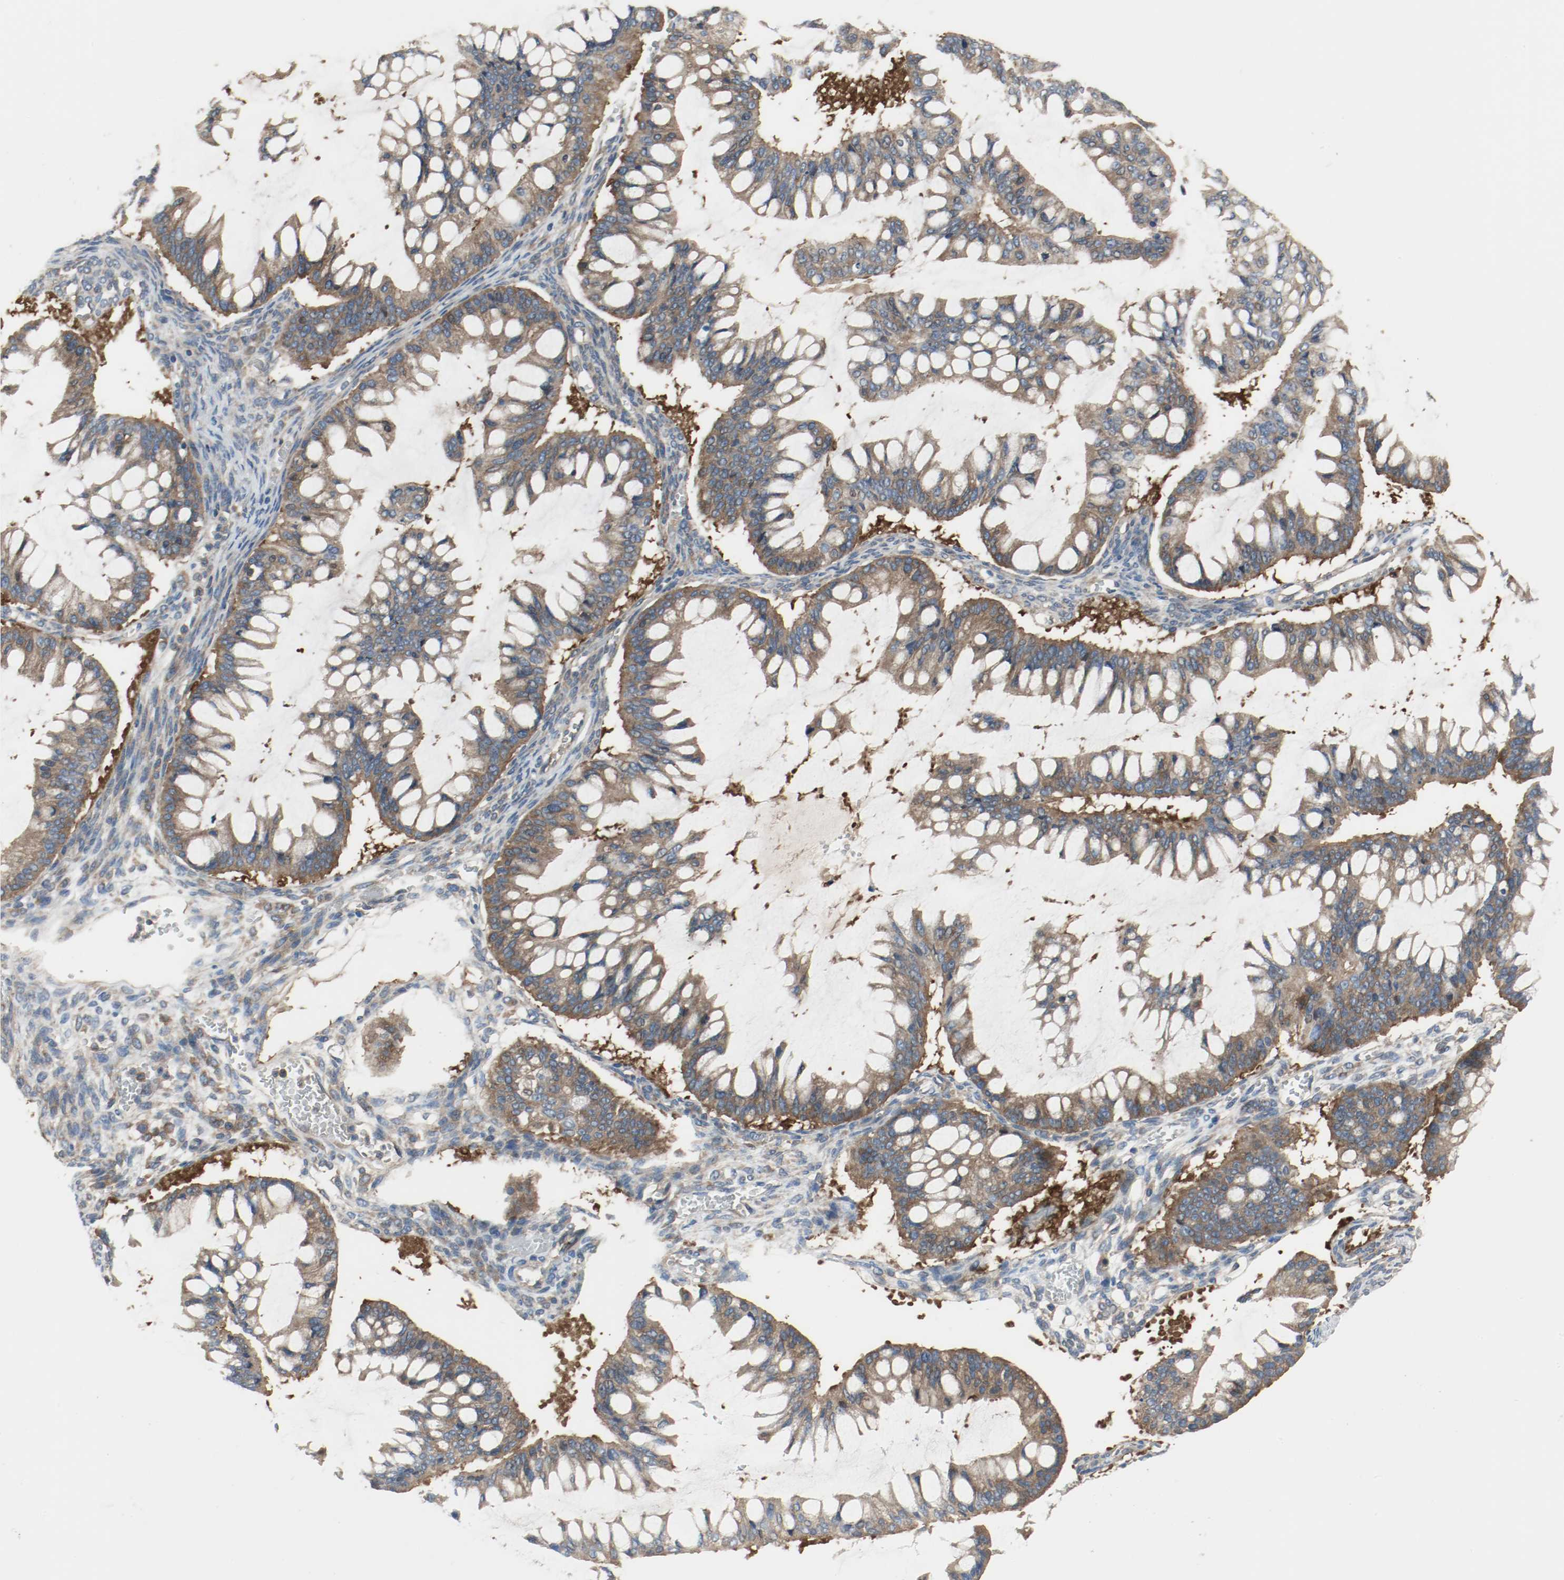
{"staining": {"intensity": "strong", "quantity": ">75%", "location": "cytoplasmic/membranous"}, "tissue": "ovarian cancer", "cell_type": "Tumor cells", "image_type": "cancer", "snomed": [{"axis": "morphology", "description": "Cystadenocarcinoma, mucinous, NOS"}, {"axis": "topography", "description": "Ovary"}], "caption": "Mucinous cystadenocarcinoma (ovarian) tissue displays strong cytoplasmic/membranous staining in about >75% of tumor cells", "gene": "HGS", "patient": {"sex": "female", "age": 73}}